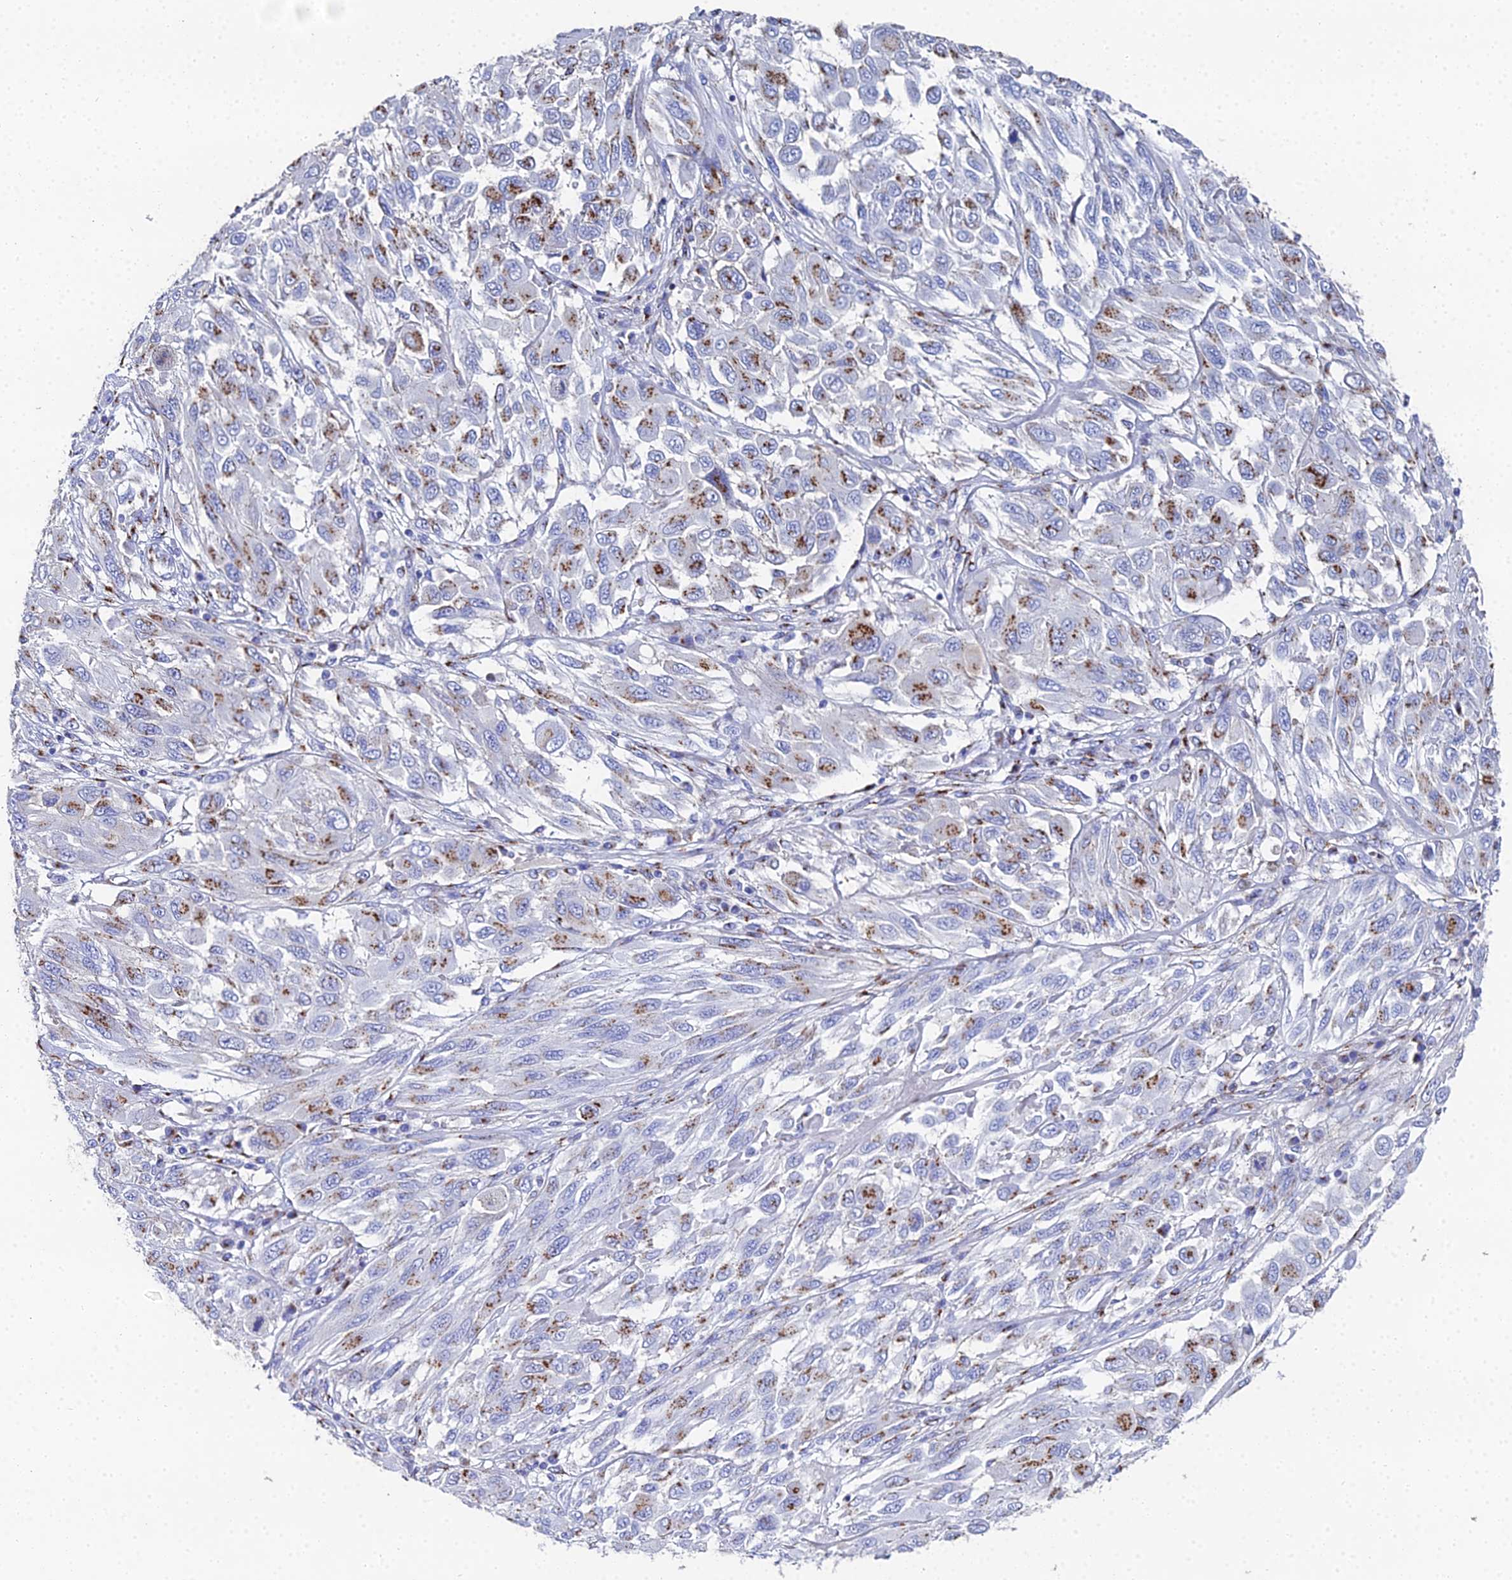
{"staining": {"intensity": "moderate", "quantity": "25%-75%", "location": "cytoplasmic/membranous"}, "tissue": "melanoma", "cell_type": "Tumor cells", "image_type": "cancer", "snomed": [{"axis": "morphology", "description": "Malignant melanoma, NOS"}, {"axis": "topography", "description": "Skin"}], "caption": "IHC of melanoma exhibits medium levels of moderate cytoplasmic/membranous expression in approximately 25%-75% of tumor cells. The protein is shown in brown color, while the nuclei are stained blue.", "gene": "ENSG00000268674", "patient": {"sex": "female", "age": 91}}